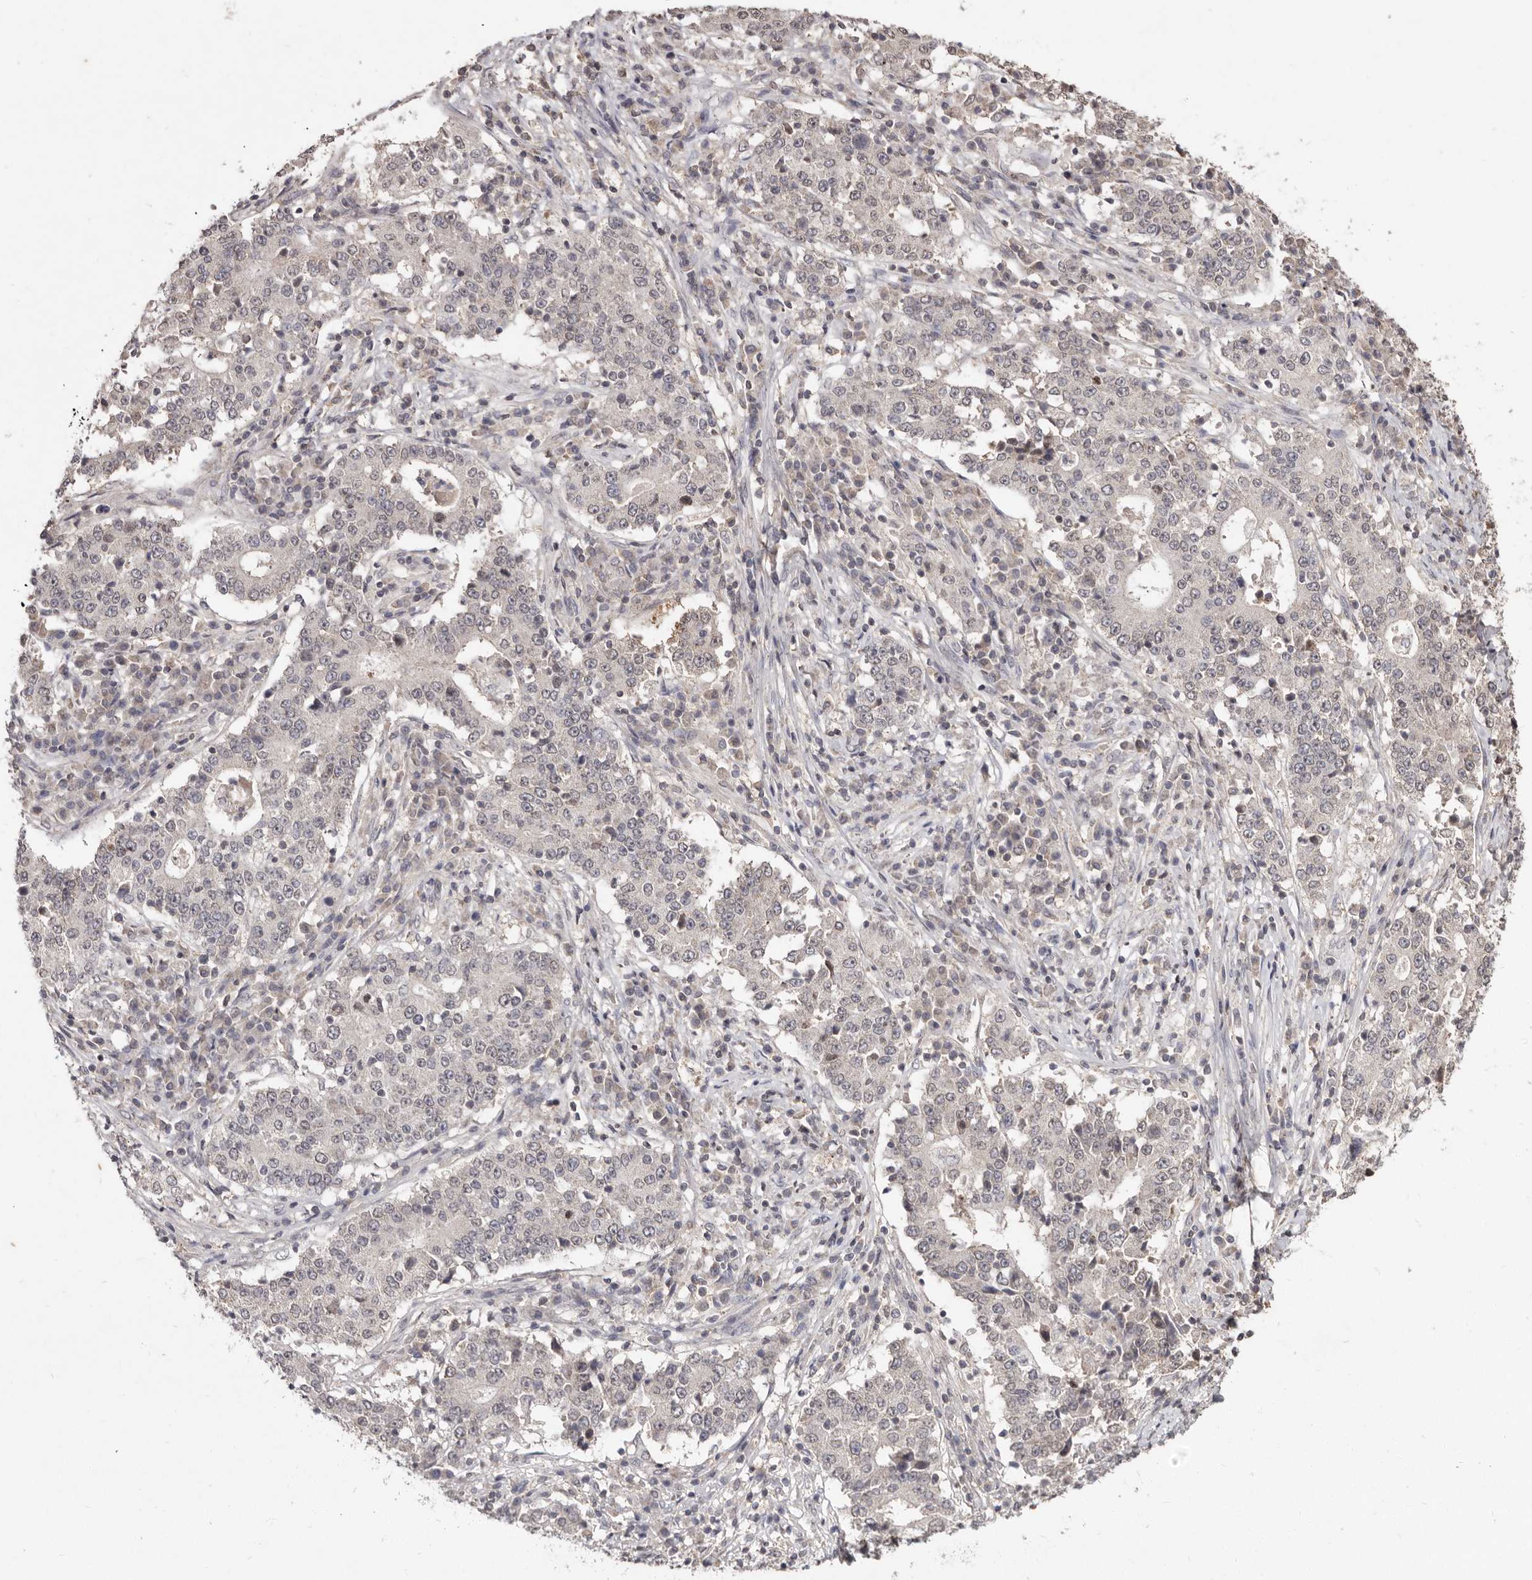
{"staining": {"intensity": "weak", "quantity": "<25%", "location": "nuclear"}, "tissue": "stomach cancer", "cell_type": "Tumor cells", "image_type": "cancer", "snomed": [{"axis": "morphology", "description": "Adenocarcinoma, NOS"}, {"axis": "topography", "description": "Stomach"}], "caption": "Stomach adenocarcinoma was stained to show a protein in brown. There is no significant expression in tumor cells.", "gene": "LINGO2", "patient": {"sex": "male", "age": 59}}